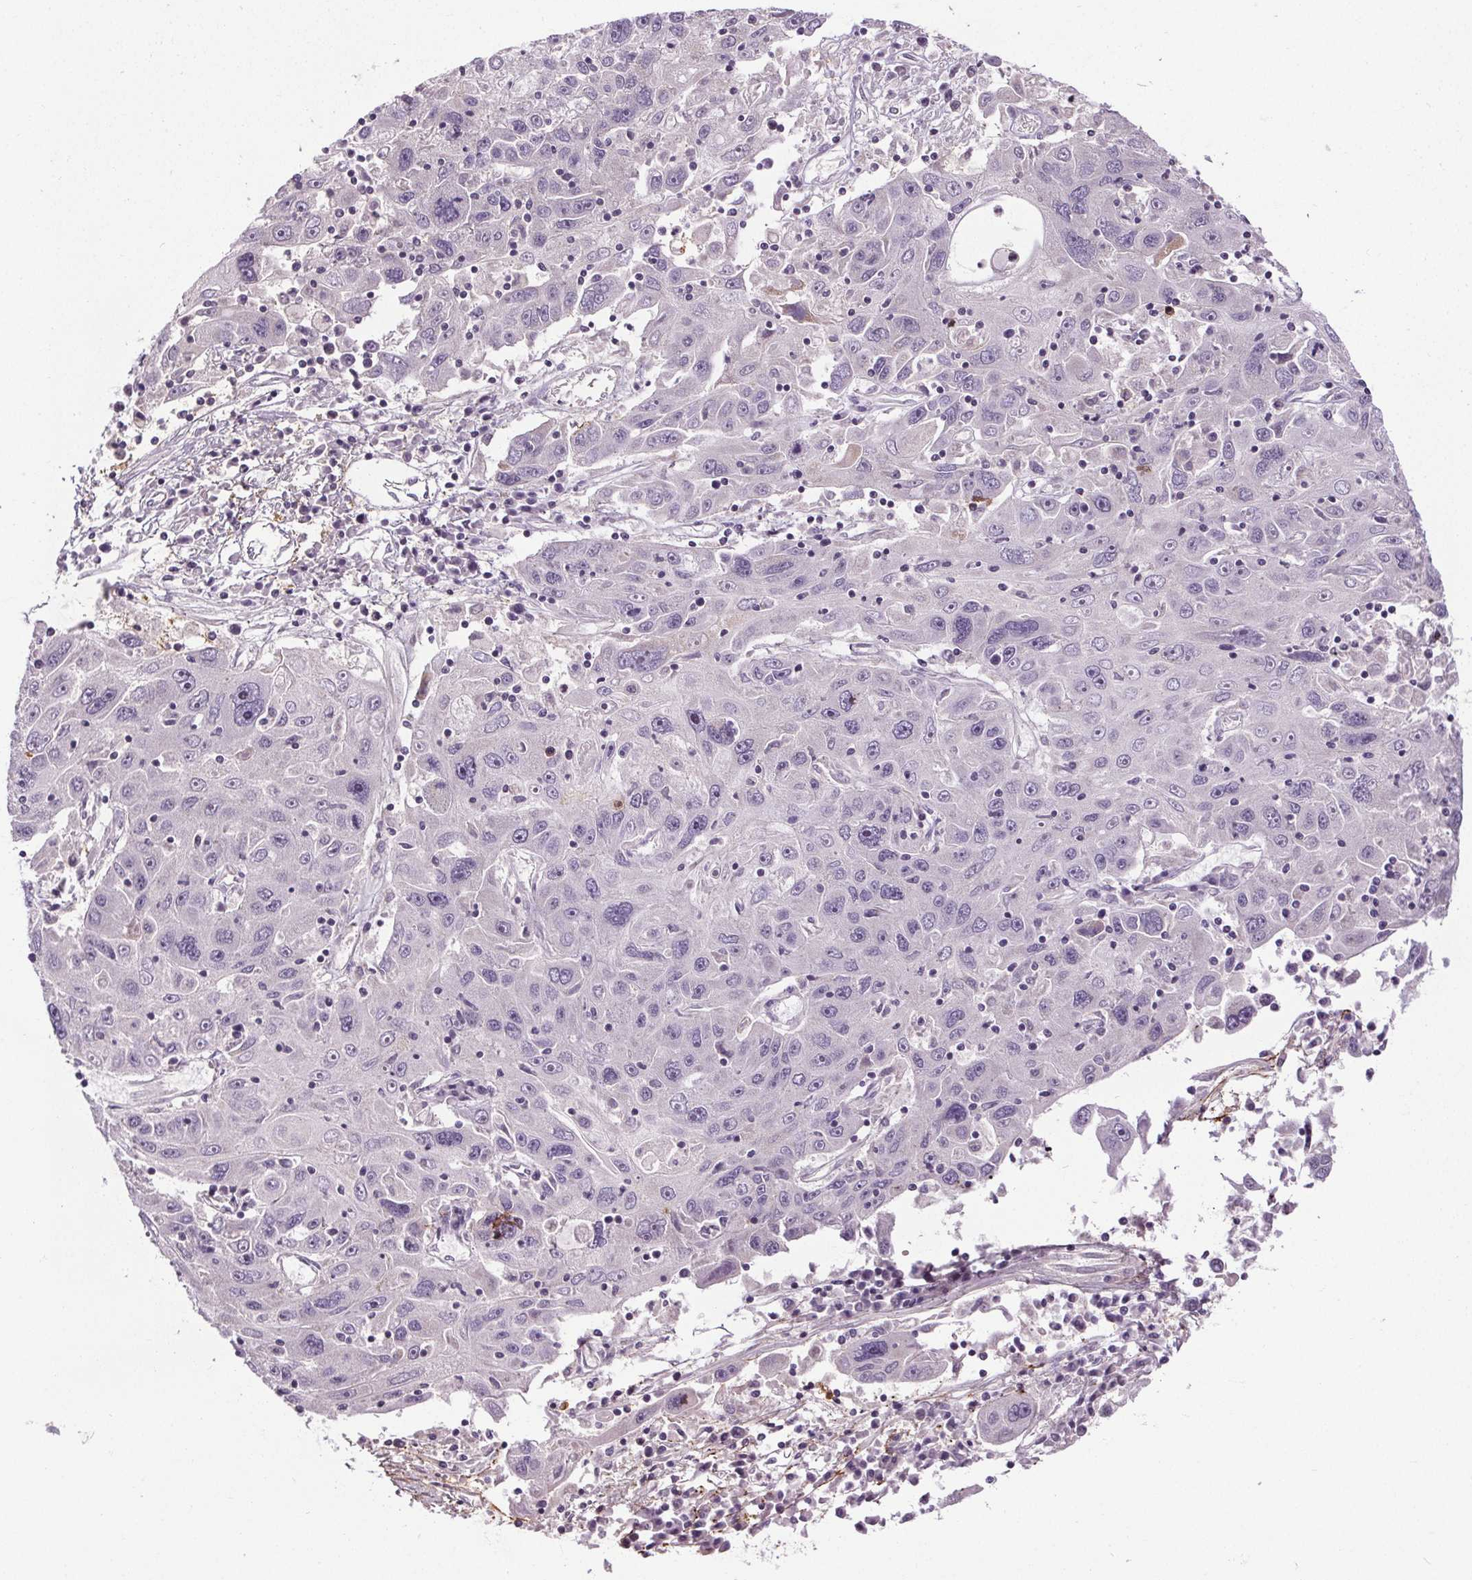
{"staining": {"intensity": "negative", "quantity": "none", "location": "none"}, "tissue": "stomach cancer", "cell_type": "Tumor cells", "image_type": "cancer", "snomed": [{"axis": "morphology", "description": "Adenocarcinoma, NOS"}, {"axis": "topography", "description": "Stomach"}], "caption": "This is an IHC micrograph of human adenocarcinoma (stomach). There is no expression in tumor cells.", "gene": "KIAA0232", "patient": {"sex": "male", "age": 56}}